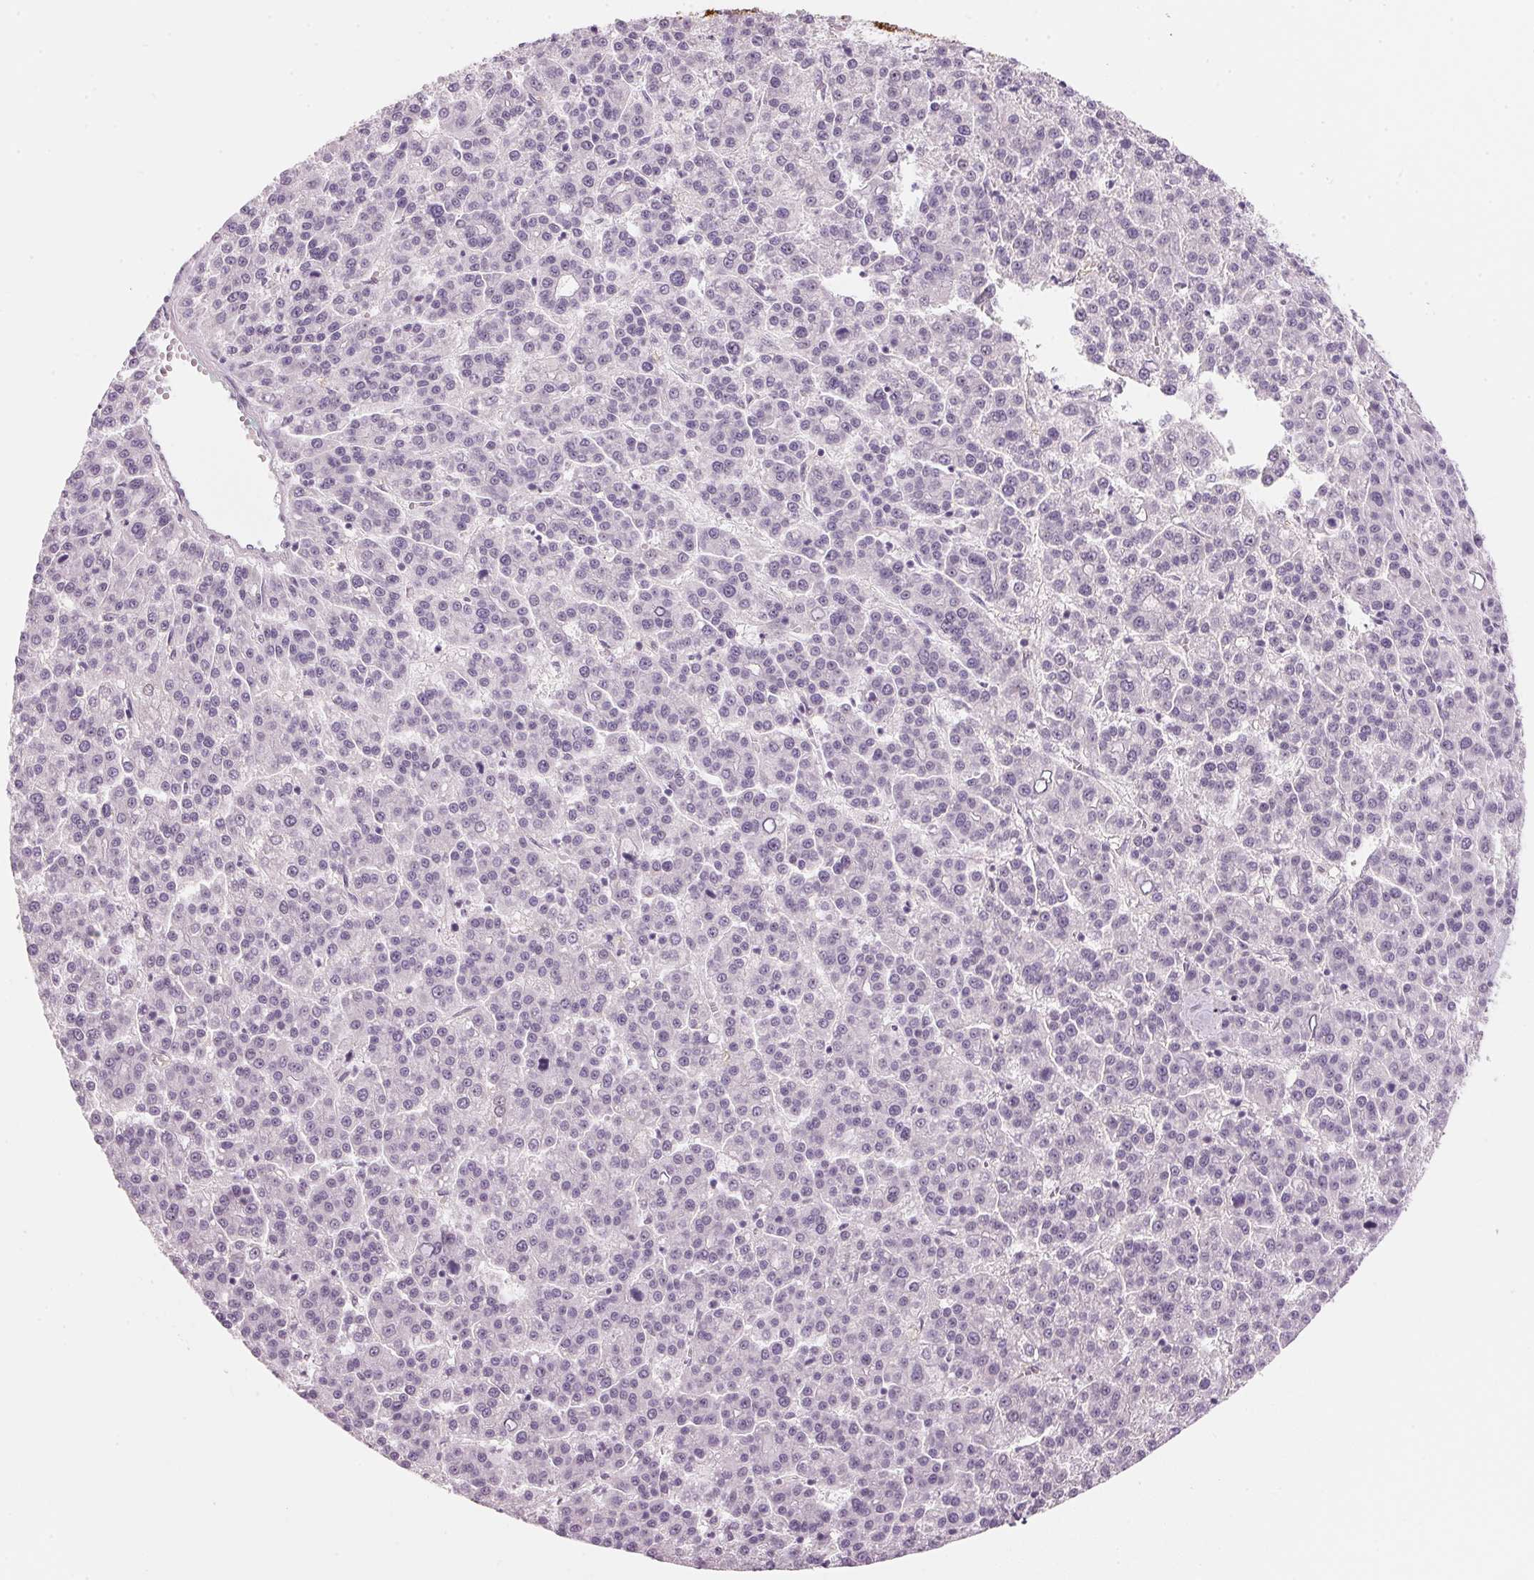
{"staining": {"intensity": "negative", "quantity": "none", "location": "none"}, "tissue": "liver cancer", "cell_type": "Tumor cells", "image_type": "cancer", "snomed": [{"axis": "morphology", "description": "Carcinoma, Hepatocellular, NOS"}, {"axis": "topography", "description": "Liver"}], "caption": "The image reveals no significant staining in tumor cells of liver cancer (hepatocellular carcinoma). (DAB immunohistochemistry (IHC), high magnification).", "gene": "DNTTIP2", "patient": {"sex": "female", "age": 58}}